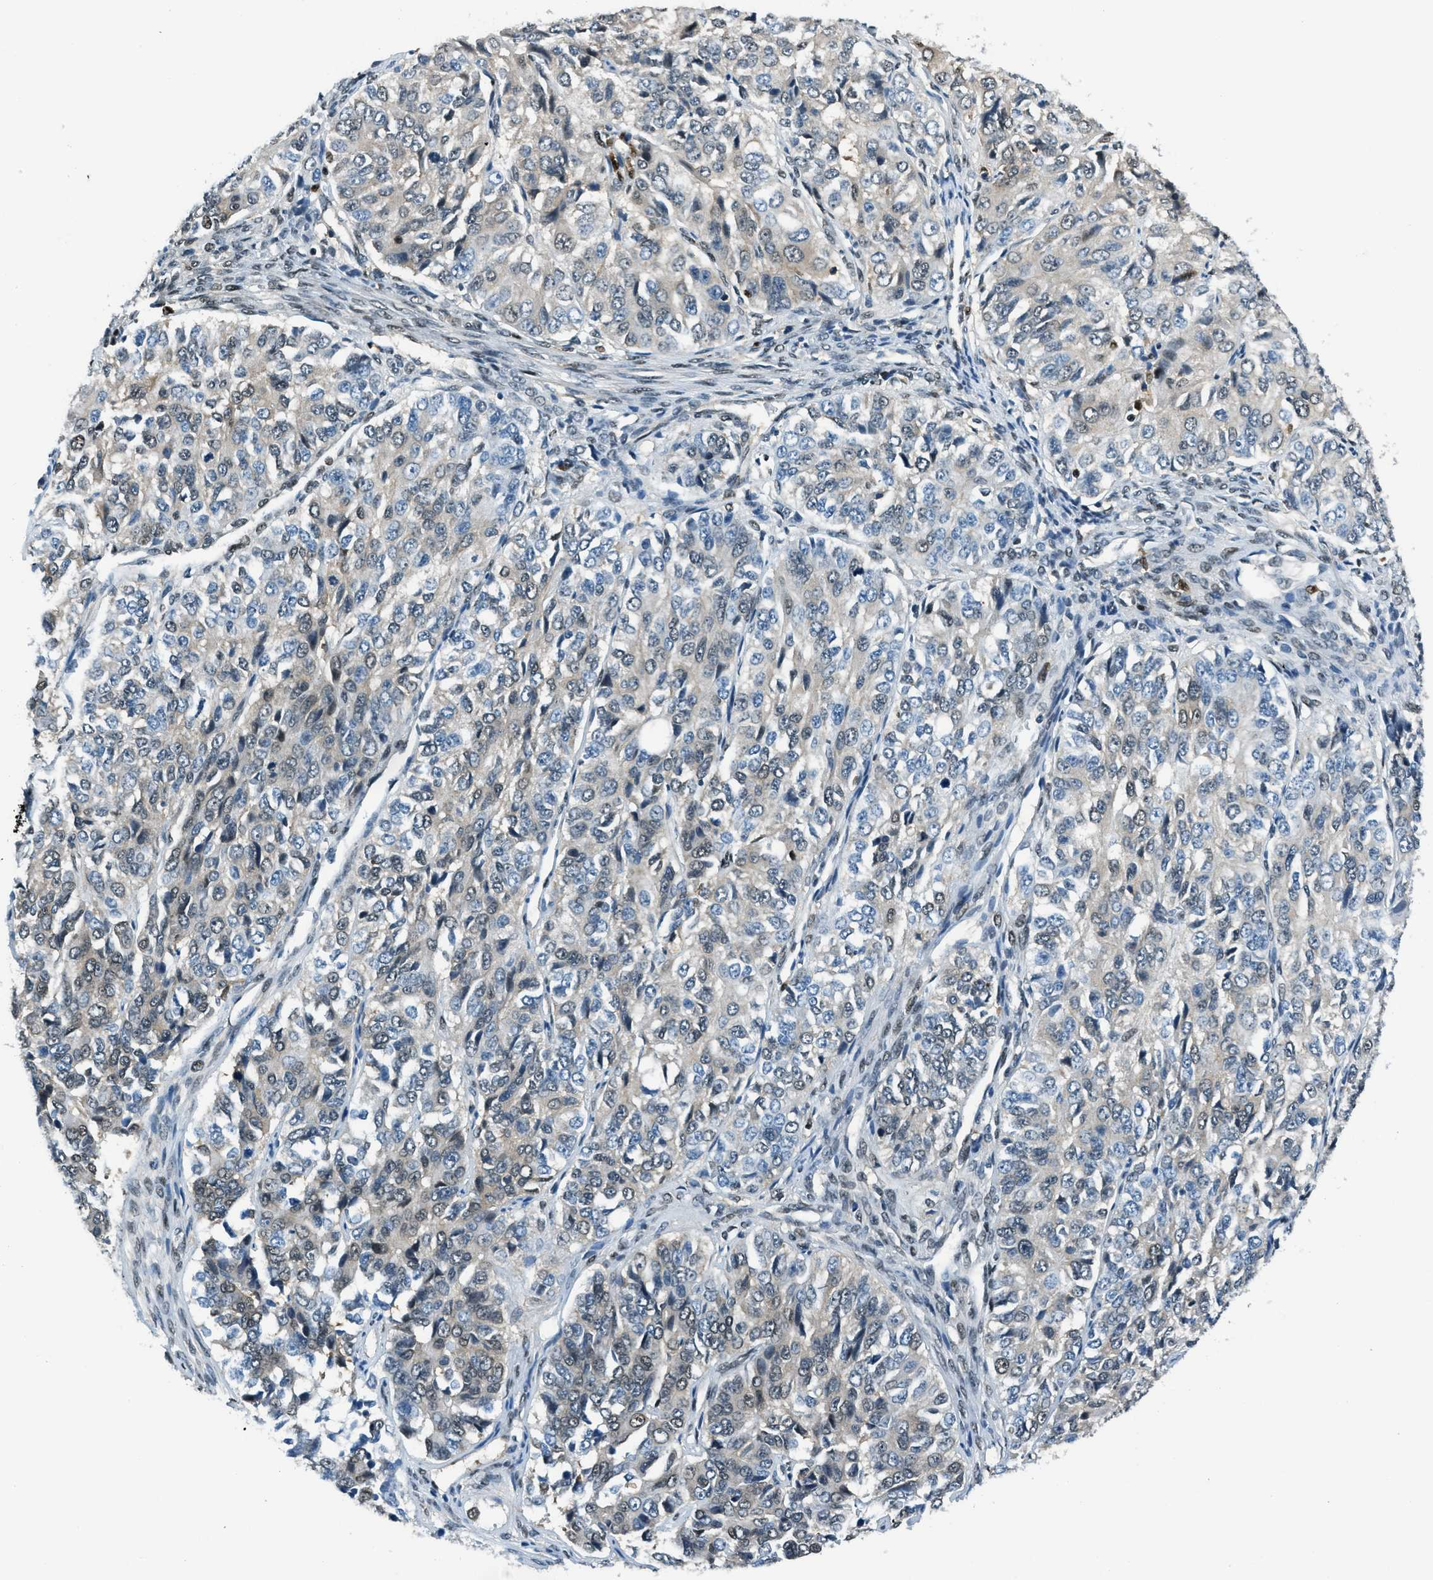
{"staining": {"intensity": "weak", "quantity": "<25%", "location": "nuclear"}, "tissue": "ovarian cancer", "cell_type": "Tumor cells", "image_type": "cancer", "snomed": [{"axis": "morphology", "description": "Carcinoma, endometroid"}, {"axis": "topography", "description": "Ovary"}], "caption": "This is an IHC micrograph of ovarian cancer. There is no expression in tumor cells.", "gene": "OGFR", "patient": {"sex": "female", "age": 51}}